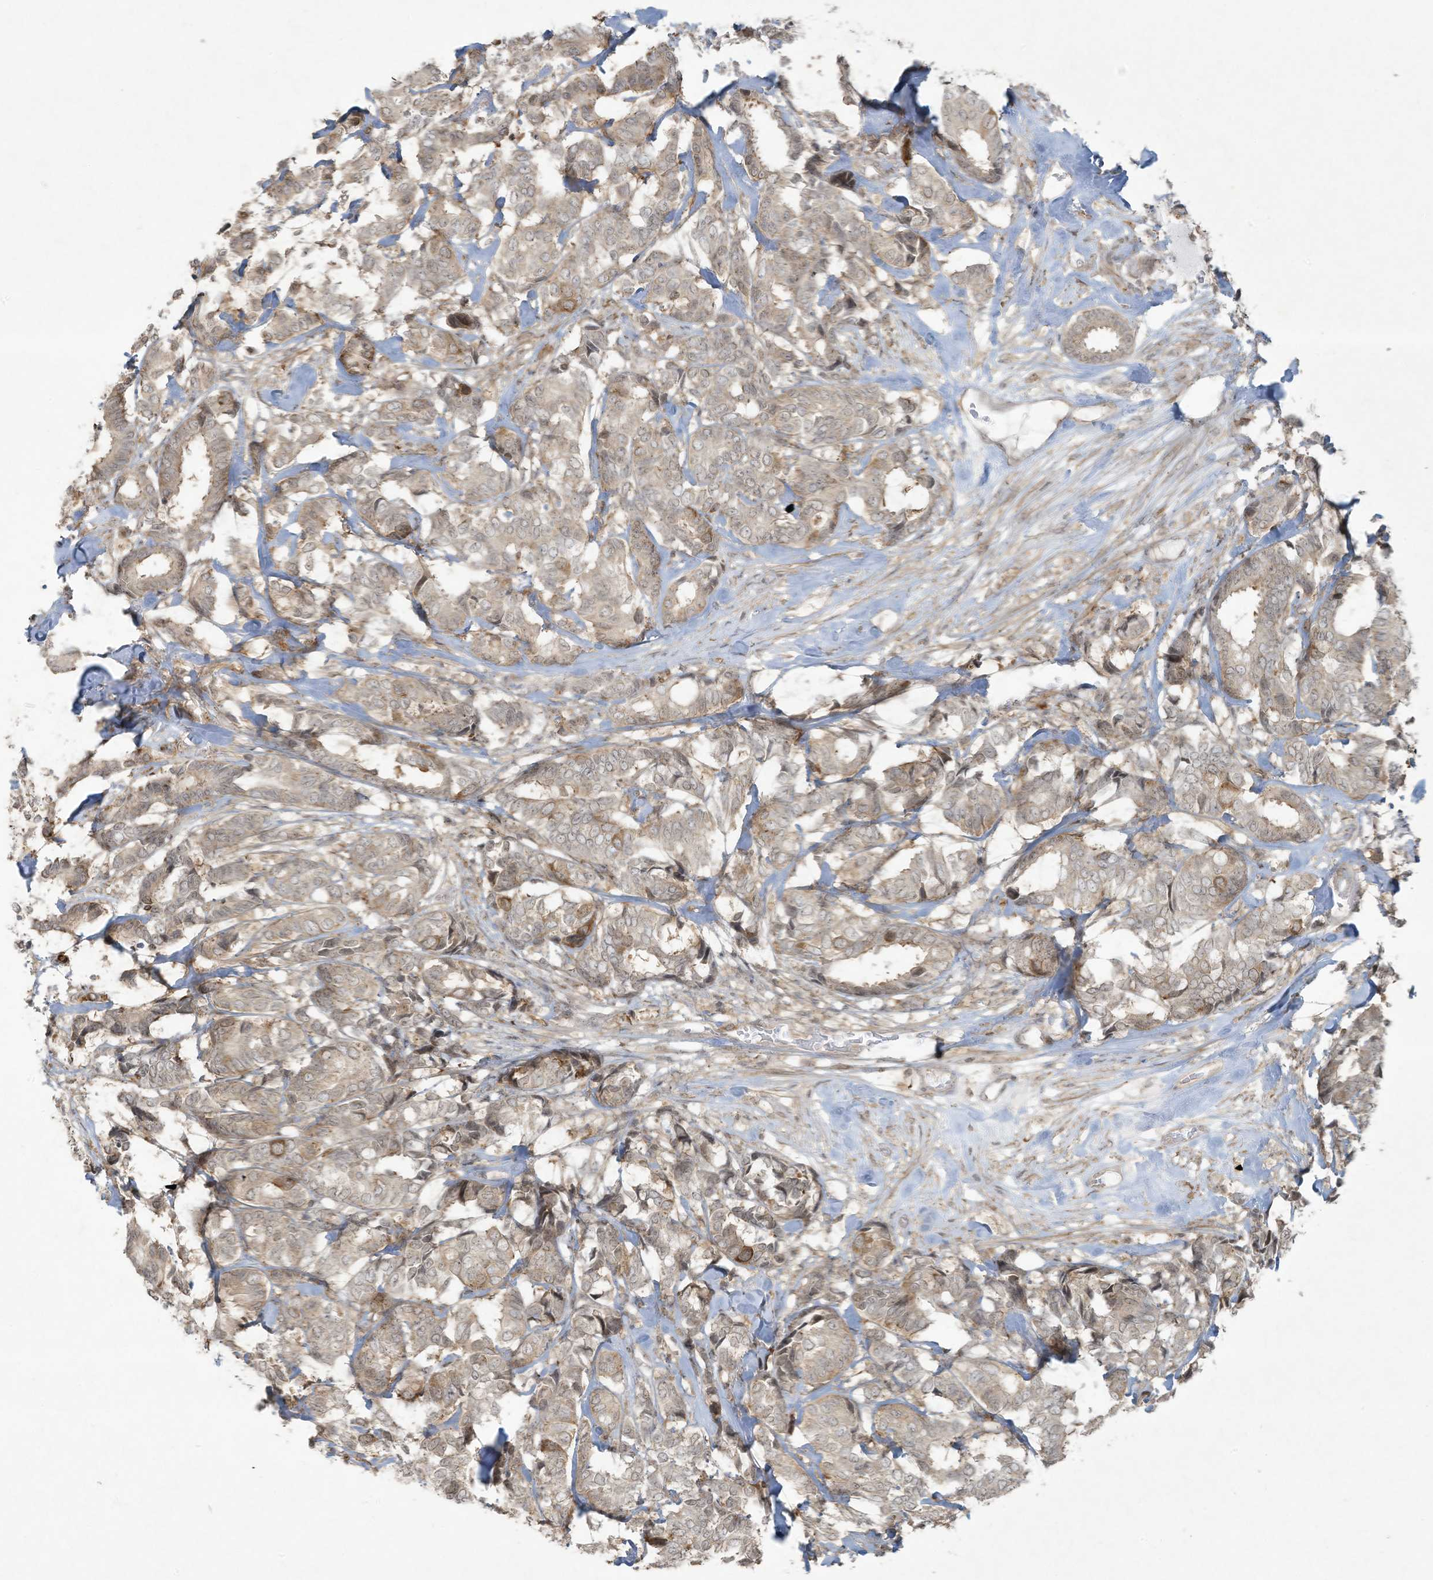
{"staining": {"intensity": "moderate", "quantity": "<25%", "location": "cytoplasmic/membranous"}, "tissue": "breast cancer", "cell_type": "Tumor cells", "image_type": "cancer", "snomed": [{"axis": "morphology", "description": "Duct carcinoma"}, {"axis": "topography", "description": "Breast"}], "caption": "IHC photomicrograph of intraductal carcinoma (breast) stained for a protein (brown), which exhibits low levels of moderate cytoplasmic/membranous staining in about <25% of tumor cells.", "gene": "ZNF263", "patient": {"sex": "female", "age": 87}}